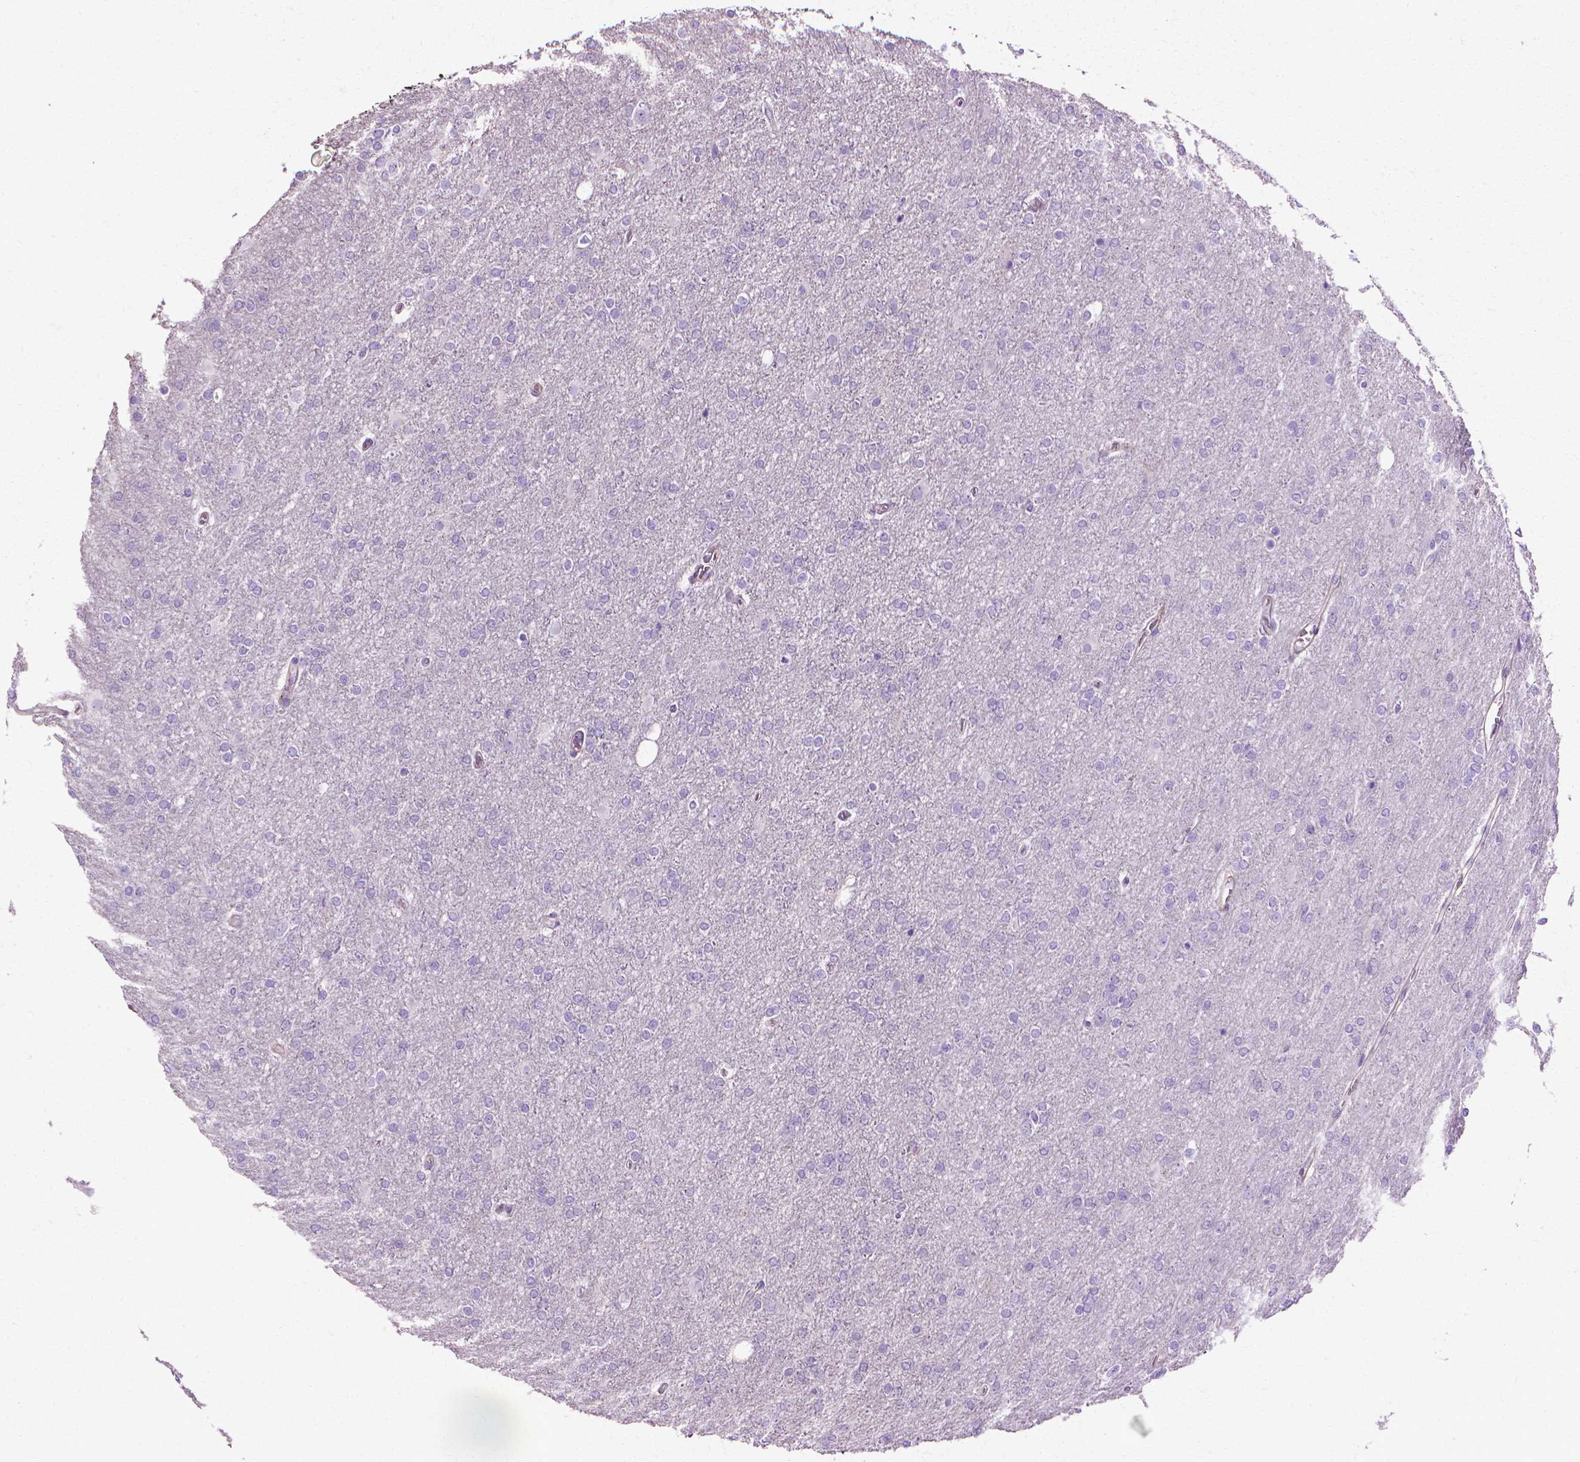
{"staining": {"intensity": "negative", "quantity": "none", "location": "none"}, "tissue": "glioma", "cell_type": "Tumor cells", "image_type": "cancer", "snomed": [{"axis": "morphology", "description": "Glioma, malignant, High grade"}, {"axis": "topography", "description": "Cerebral cortex"}], "caption": "A high-resolution micrograph shows immunohistochemistry (IHC) staining of malignant glioma (high-grade), which exhibits no significant expression in tumor cells. The staining is performed using DAB (3,3'-diaminobenzidine) brown chromogen with nuclei counter-stained in using hematoxylin.", "gene": "CFAP157", "patient": {"sex": "male", "age": 70}}